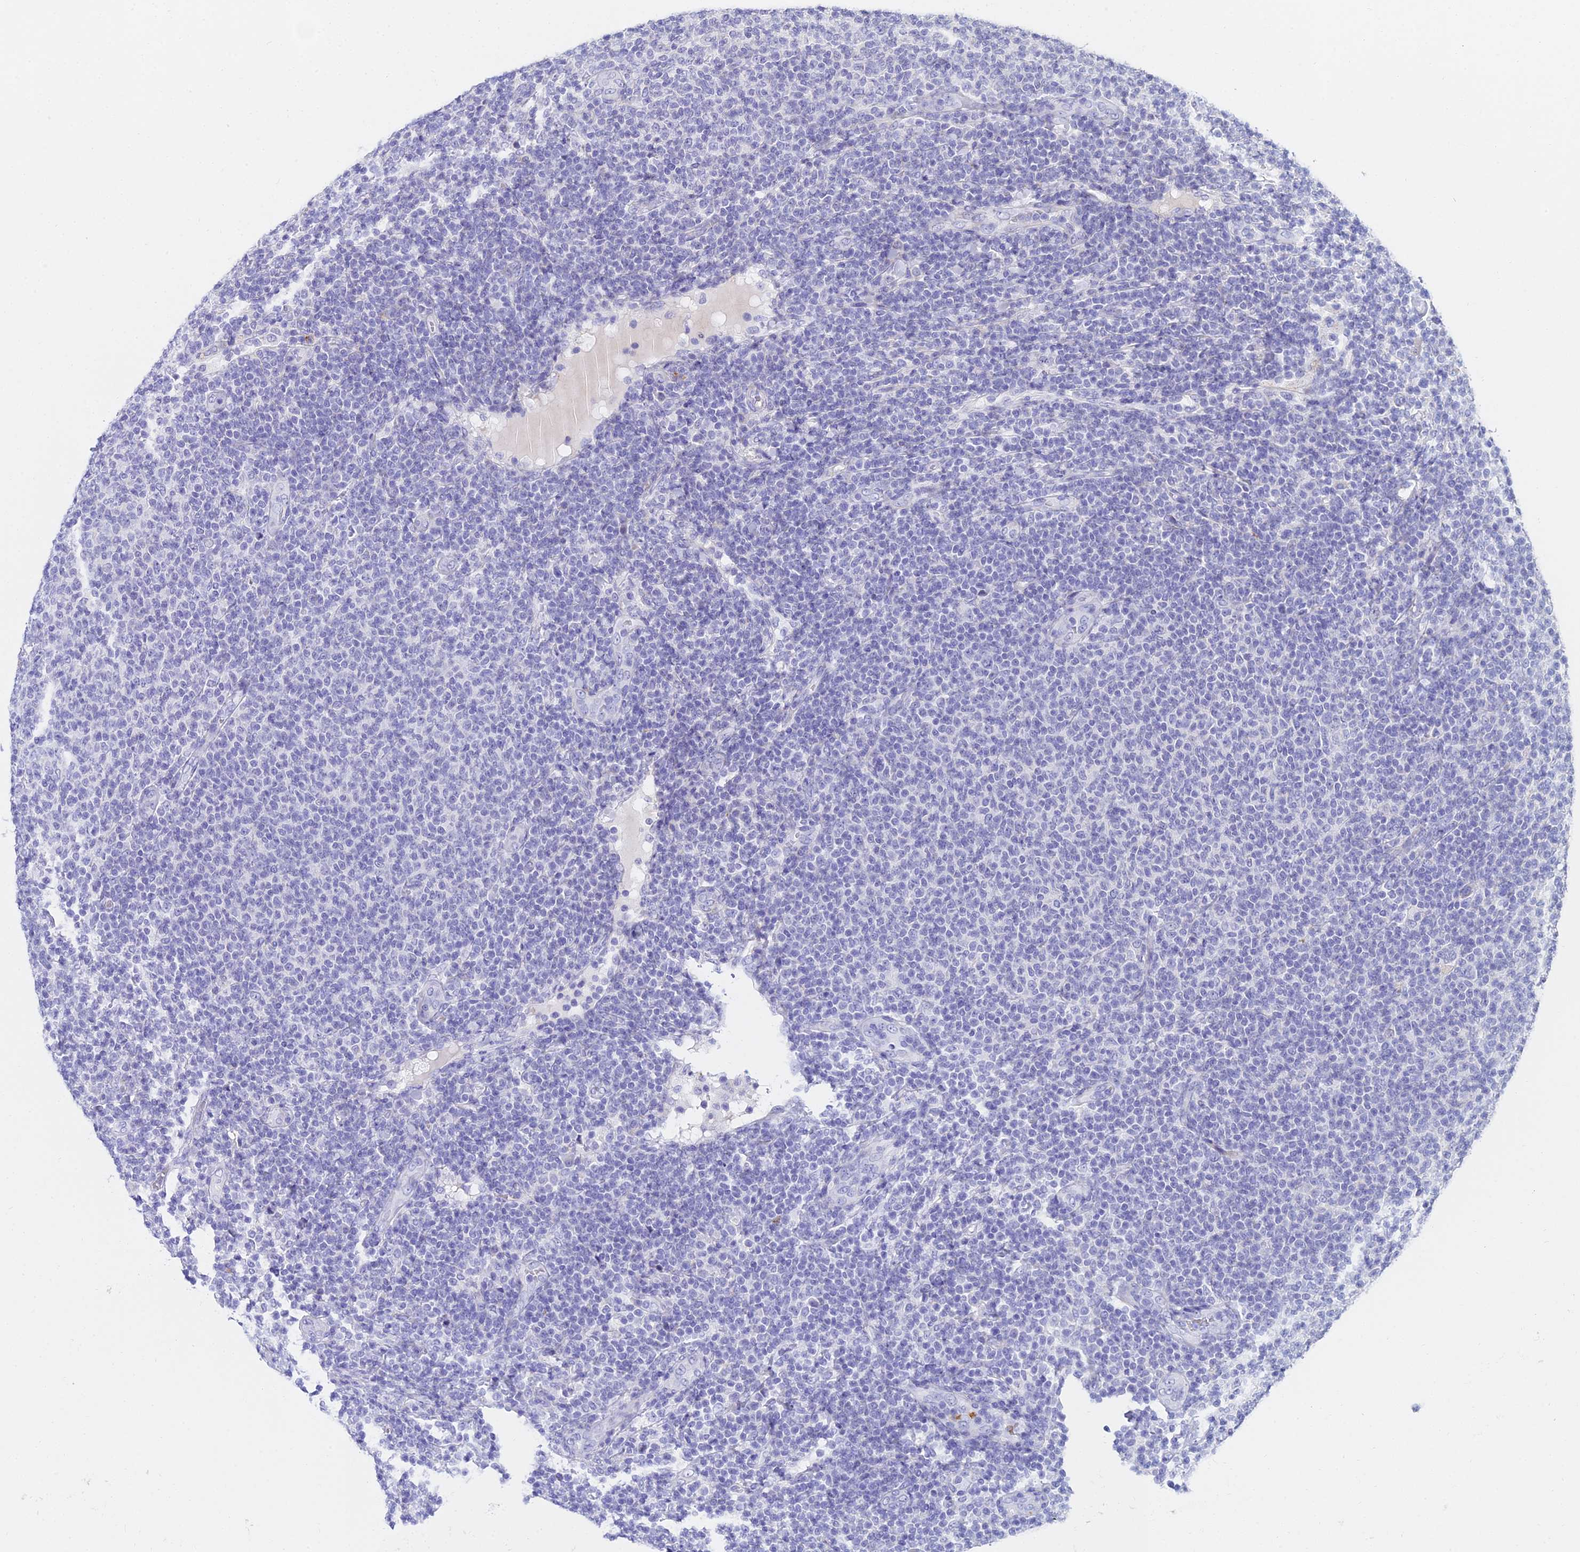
{"staining": {"intensity": "negative", "quantity": "none", "location": "none"}, "tissue": "lymphoma", "cell_type": "Tumor cells", "image_type": "cancer", "snomed": [{"axis": "morphology", "description": "Malignant lymphoma, non-Hodgkin's type, Low grade"}, {"axis": "topography", "description": "Lymph node"}], "caption": "Tumor cells are negative for brown protein staining in malignant lymphoma, non-Hodgkin's type (low-grade).", "gene": "VWC2L", "patient": {"sex": "male", "age": 66}}